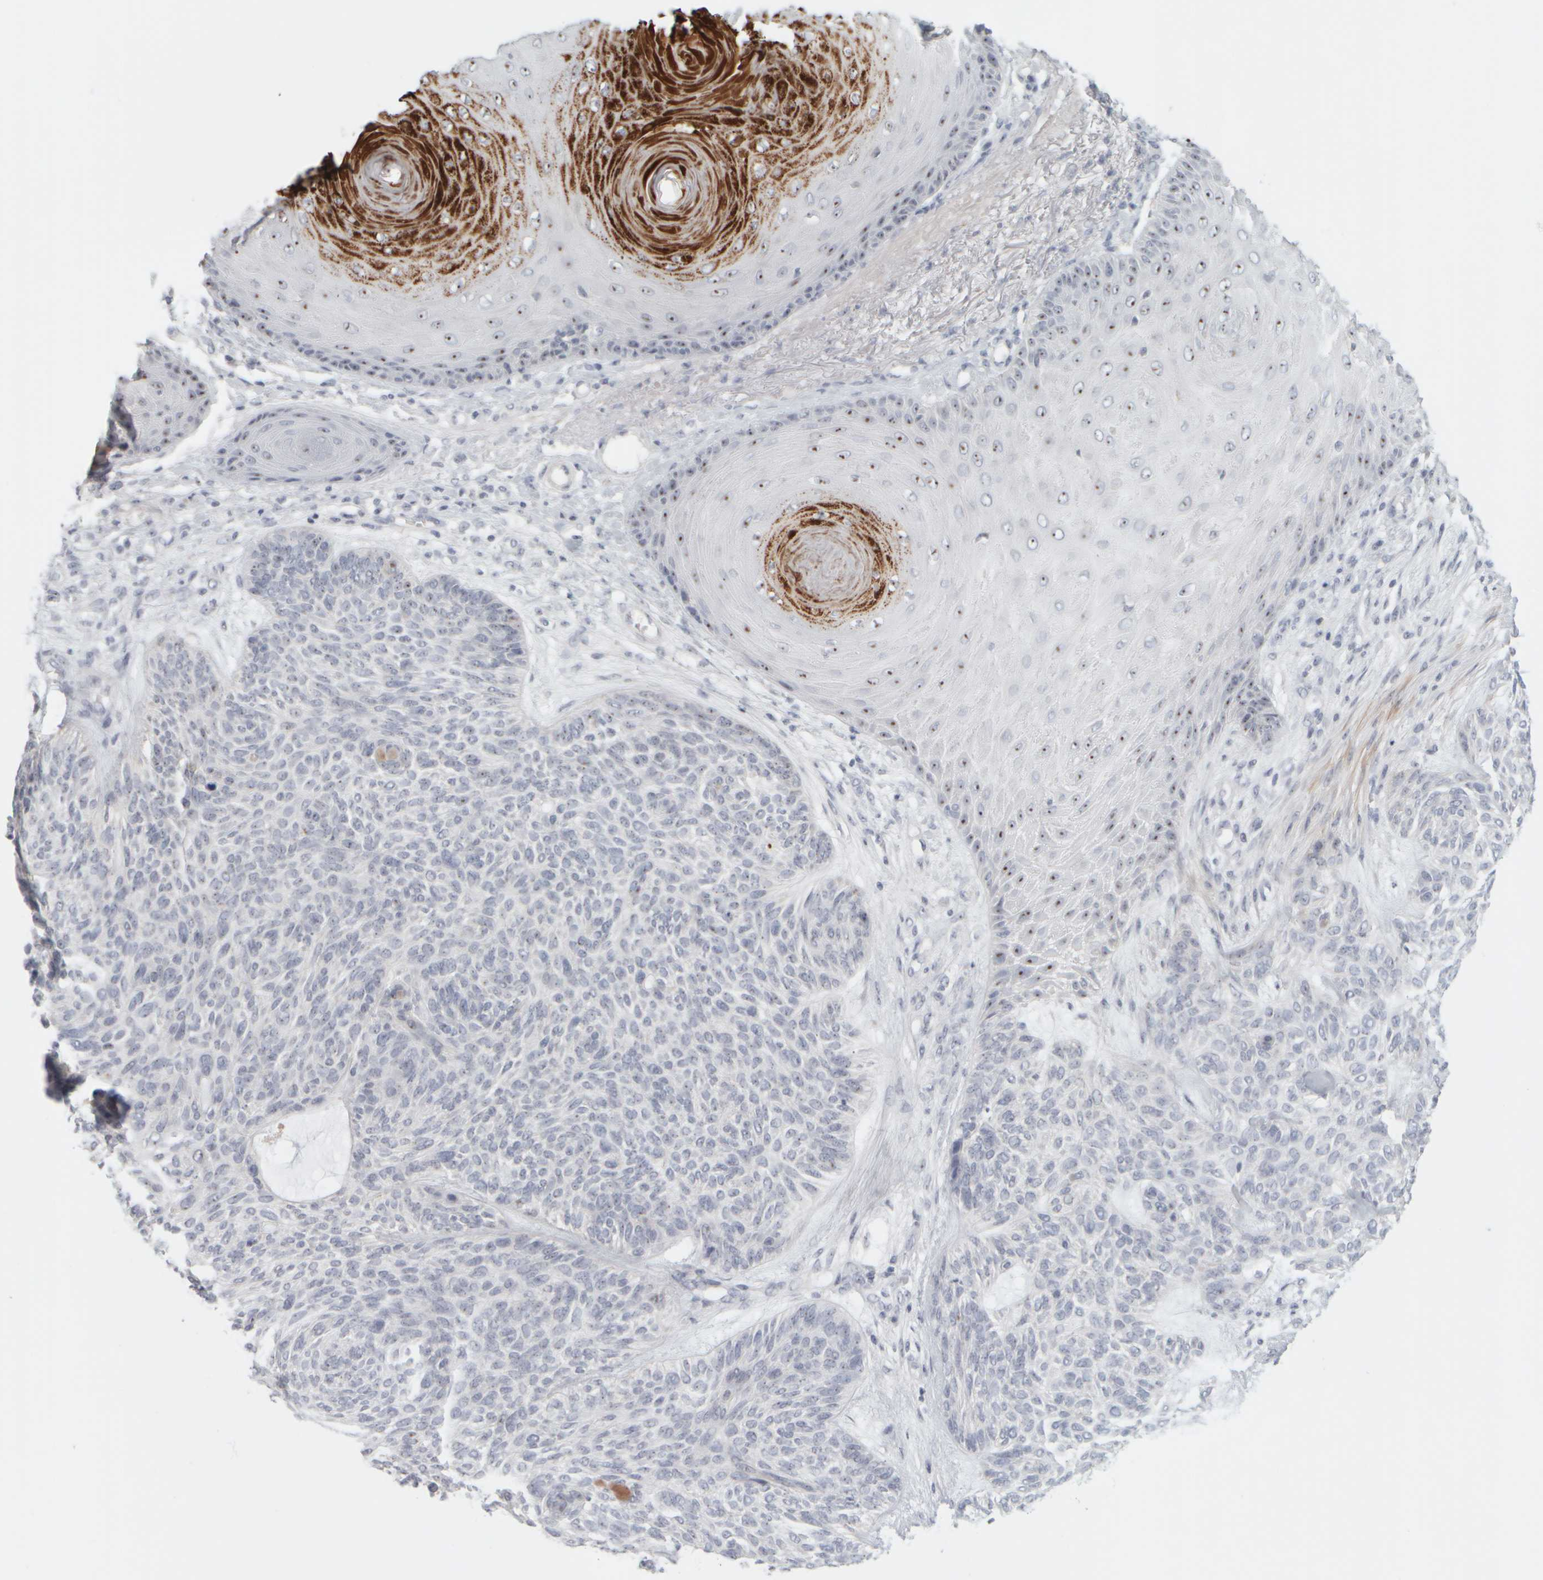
{"staining": {"intensity": "moderate", "quantity": "<25%", "location": "nuclear"}, "tissue": "skin cancer", "cell_type": "Tumor cells", "image_type": "cancer", "snomed": [{"axis": "morphology", "description": "Basal cell carcinoma"}, {"axis": "topography", "description": "Skin"}], "caption": "Immunohistochemical staining of human skin cancer exhibits moderate nuclear protein positivity in approximately <25% of tumor cells.", "gene": "DCXR", "patient": {"sex": "male", "age": 55}}